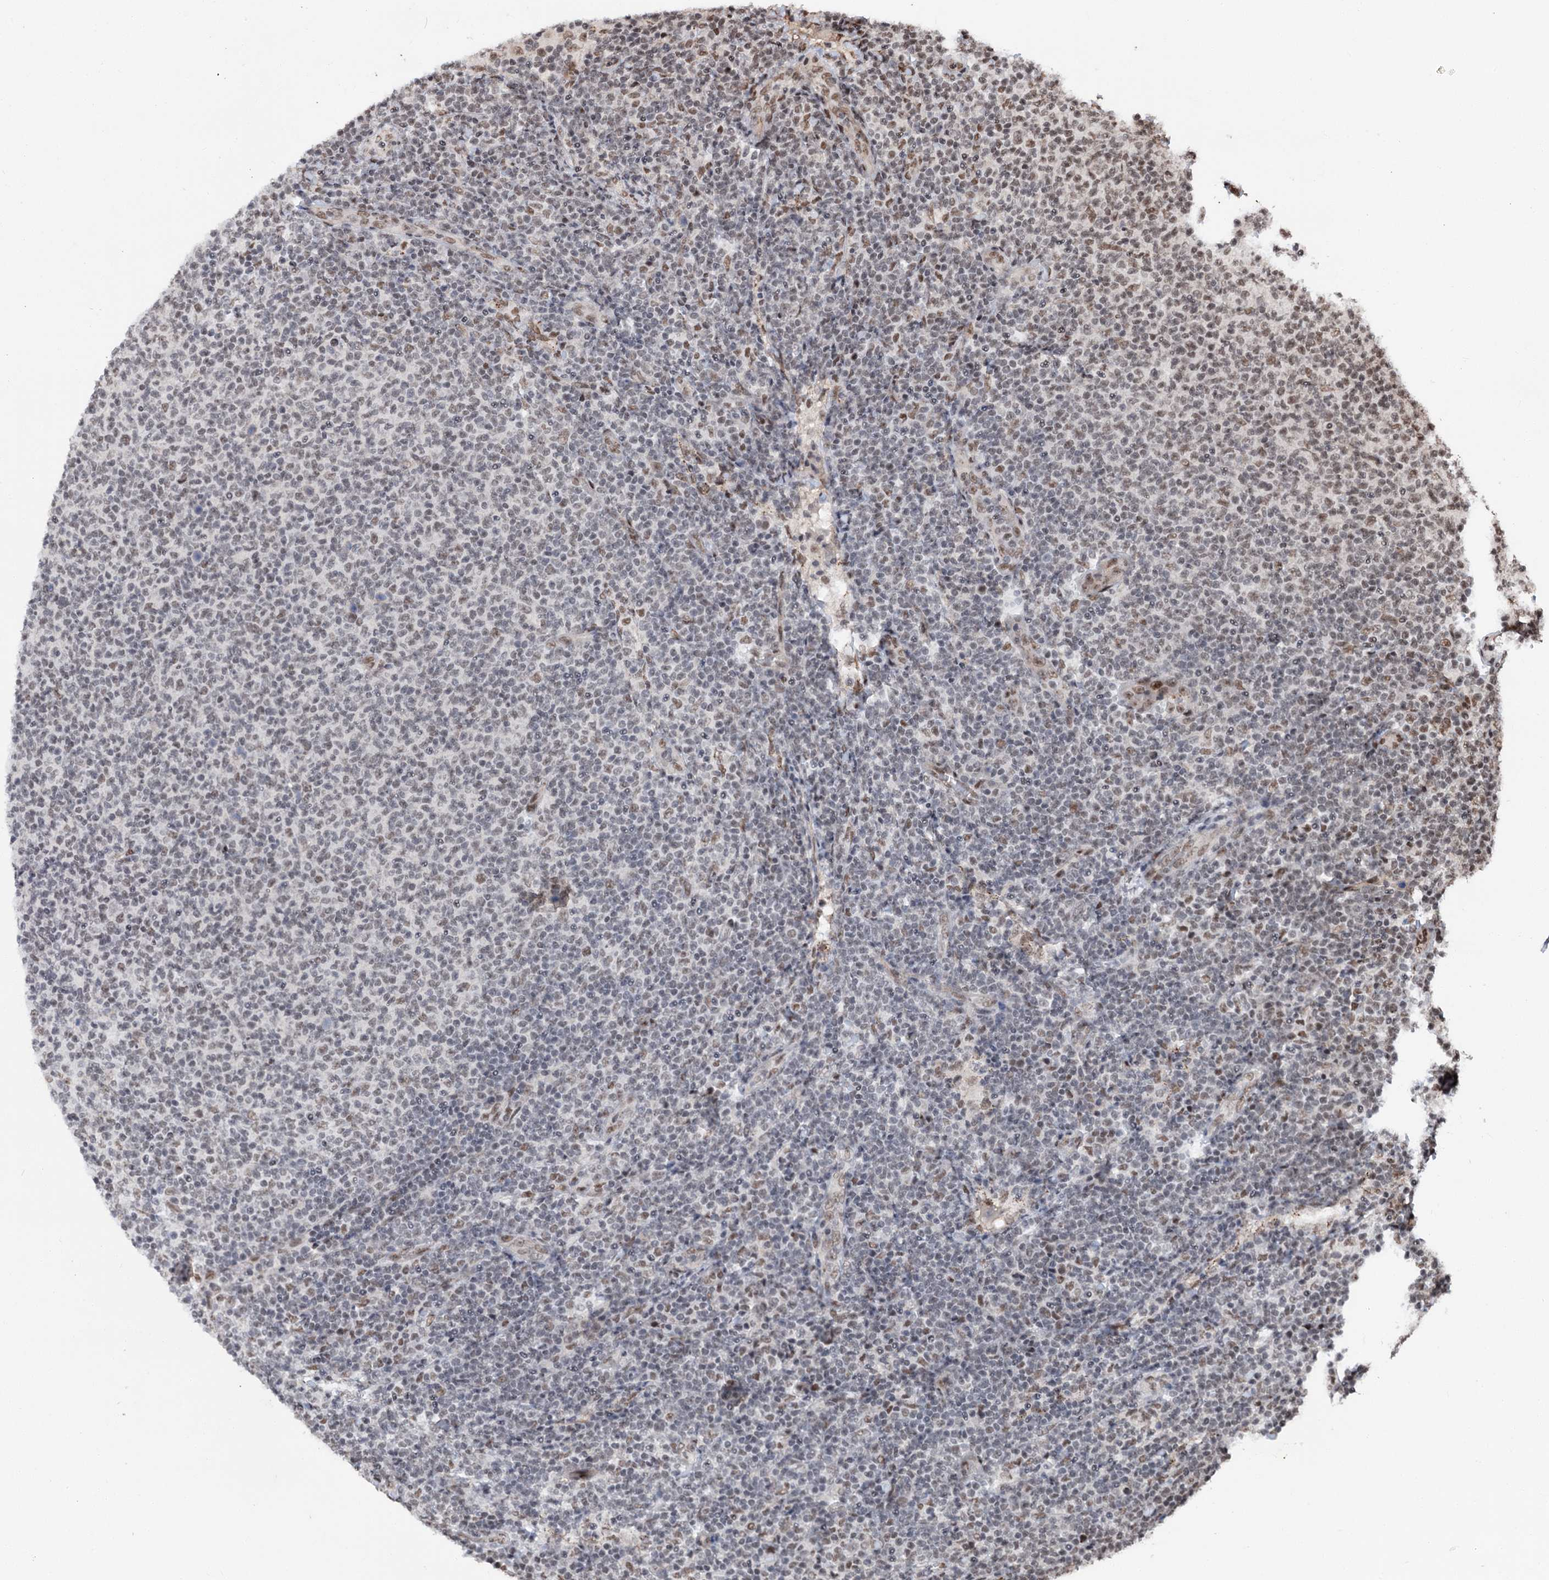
{"staining": {"intensity": "weak", "quantity": "<25%", "location": "nuclear"}, "tissue": "lymphoma", "cell_type": "Tumor cells", "image_type": "cancer", "snomed": [{"axis": "morphology", "description": "Malignant lymphoma, non-Hodgkin's type, Low grade"}, {"axis": "topography", "description": "Lymph node"}], "caption": "Human lymphoma stained for a protein using immunohistochemistry (IHC) exhibits no positivity in tumor cells.", "gene": "MAML1", "patient": {"sex": "male", "age": 66}}